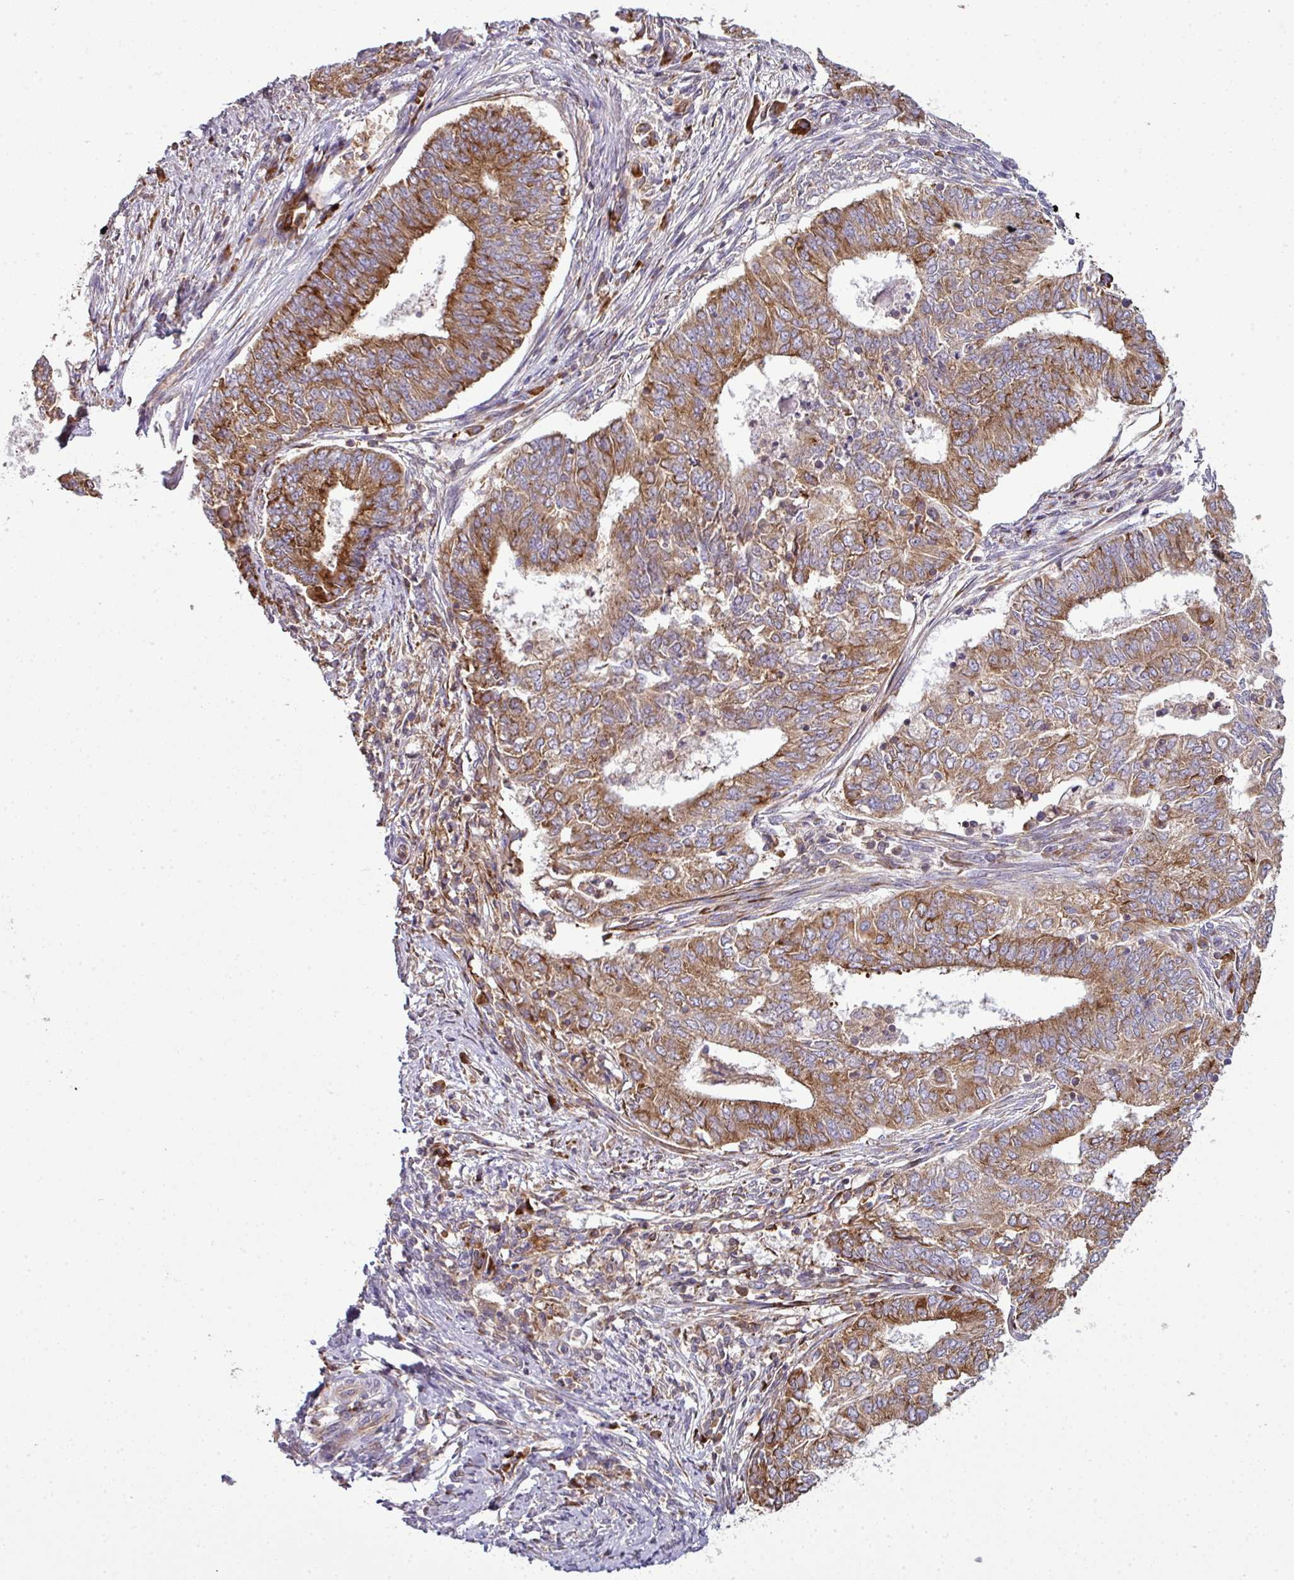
{"staining": {"intensity": "moderate", "quantity": ">75%", "location": "cytoplasmic/membranous"}, "tissue": "endometrial cancer", "cell_type": "Tumor cells", "image_type": "cancer", "snomed": [{"axis": "morphology", "description": "Adenocarcinoma, NOS"}, {"axis": "topography", "description": "Endometrium"}], "caption": "An image of endometrial cancer stained for a protein demonstrates moderate cytoplasmic/membranous brown staining in tumor cells.", "gene": "LRRC74B", "patient": {"sex": "female", "age": 62}}